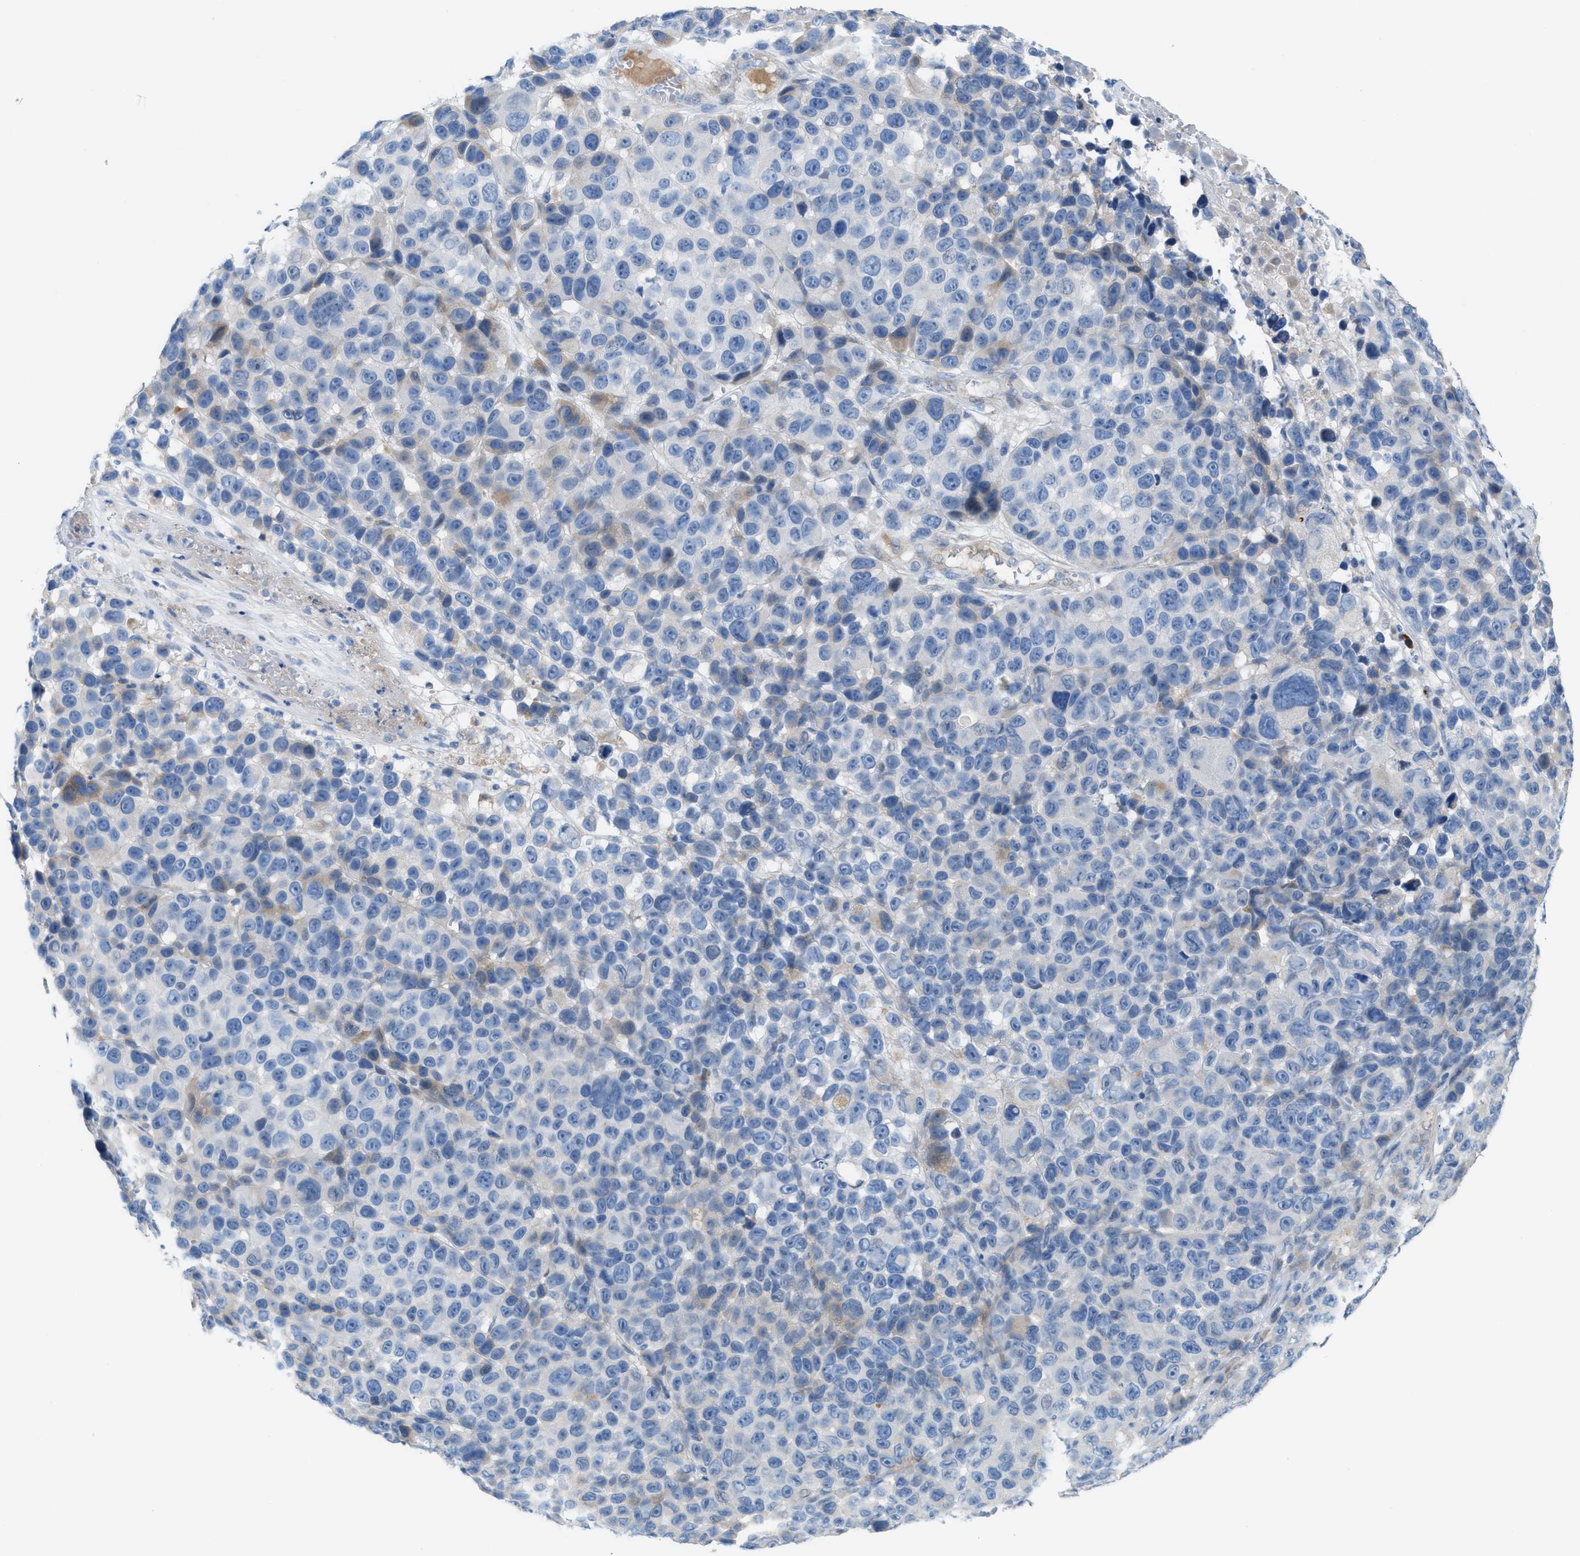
{"staining": {"intensity": "negative", "quantity": "none", "location": "none"}, "tissue": "melanoma", "cell_type": "Tumor cells", "image_type": "cancer", "snomed": [{"axis": "morphology", "description": "Malignant melanoma, NOS"}, {"axis": "topography", "description": "Skin"}], "caption": "Immunohistochemistry of human malignant melanoma shows no staining in tumor cells.", "gene": "MPP3", "patient": {"sex": "male", "age": 53}}